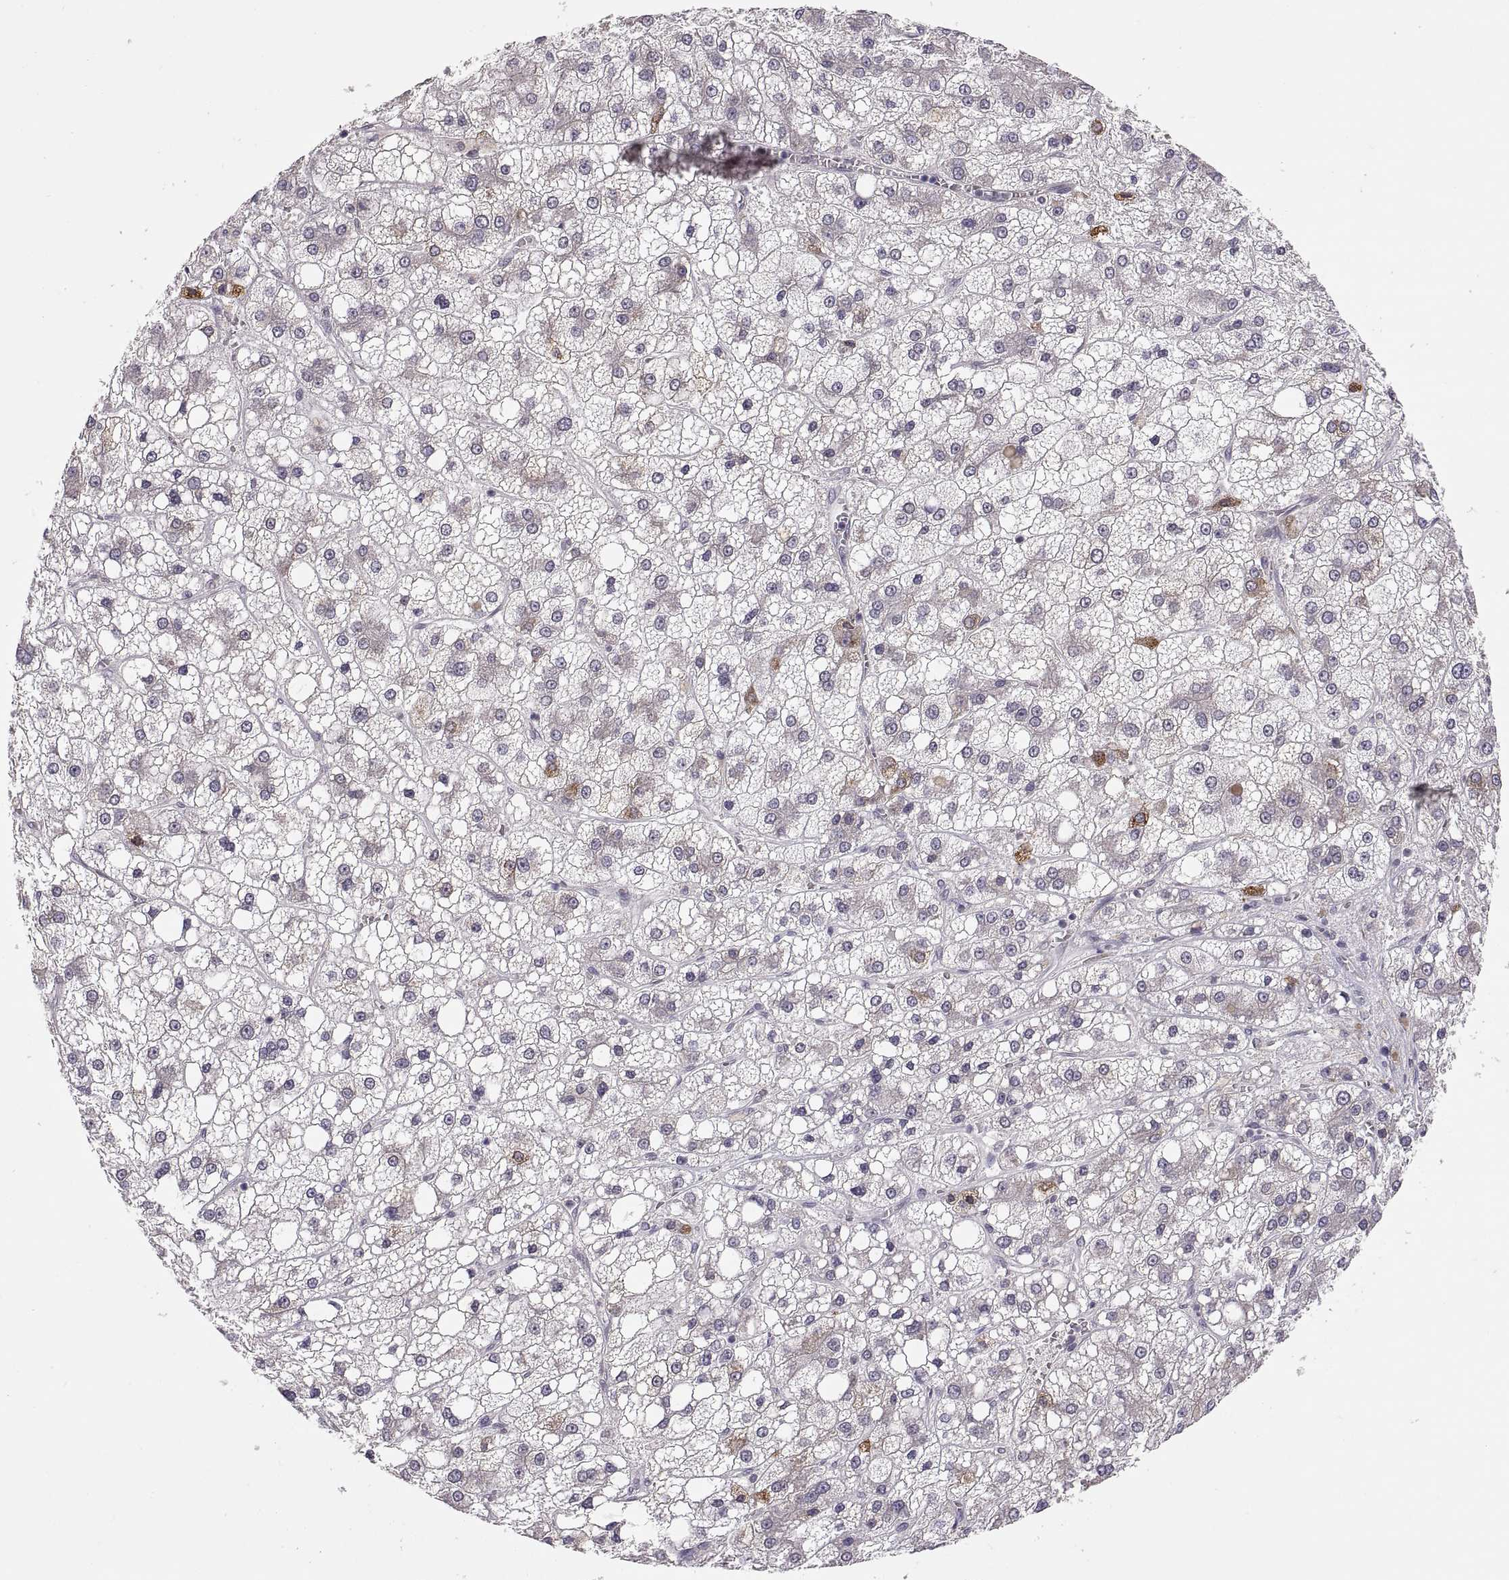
{"staining": {"intensity": "moderate", "quantity": "<25%", "location": "cytoplasmic/membranous"}, "tissue": "liver cancer", "cell_type": "Tumor cells", "image_type": "cancer", "snomed": [{"axis": "morphology", "description": "Carcinoma, Hepatocellular, NOS"}, {"axis": "topography", "description": "Liver"}], "caption": "Immunohistochemistry of hepatocellular carcinoma (liver) reveals low levels of moderate cytoplasmic/membranous expression in approximately <25% of tumor cells.", "gene": "HMGCR", "patient": {"sex": "male", "age": 73}}